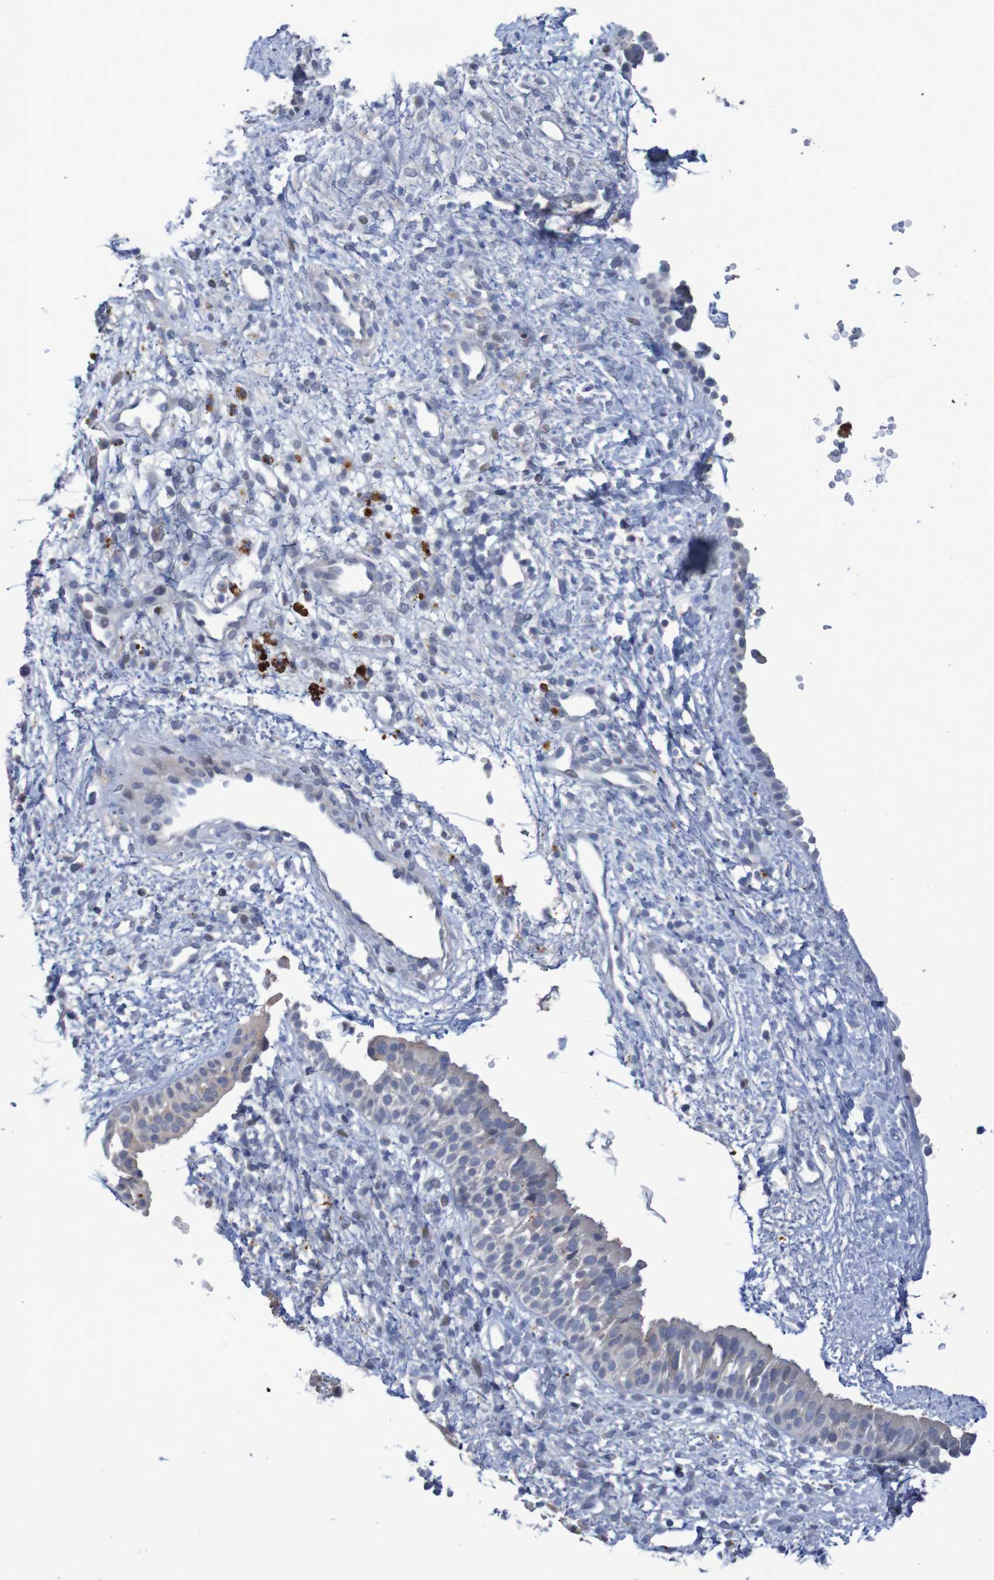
{"staining": {"intensity": "moderate", "quantity": "<25%", "location": "cytoplasmic/membranous,nuclear"}, "tissue": "nasopharynx", "cell_type": "Respiratory epithelial cells", "image_type": "normal", "snomed": [{"axis": "morphology", "description": "Normal tissue, NOS"}, {"axis": "topography", "description": "Nasopharynx"}], "caption": "Normal nasopharynx reveals moderate cytoplasmic/membranous,nuclear expression in approximately <25% of respiratory epithelial cells, visualized by immunohistochemistry.", "gene": "FBP1", "patient": {"sex": "male", "age": 22}}